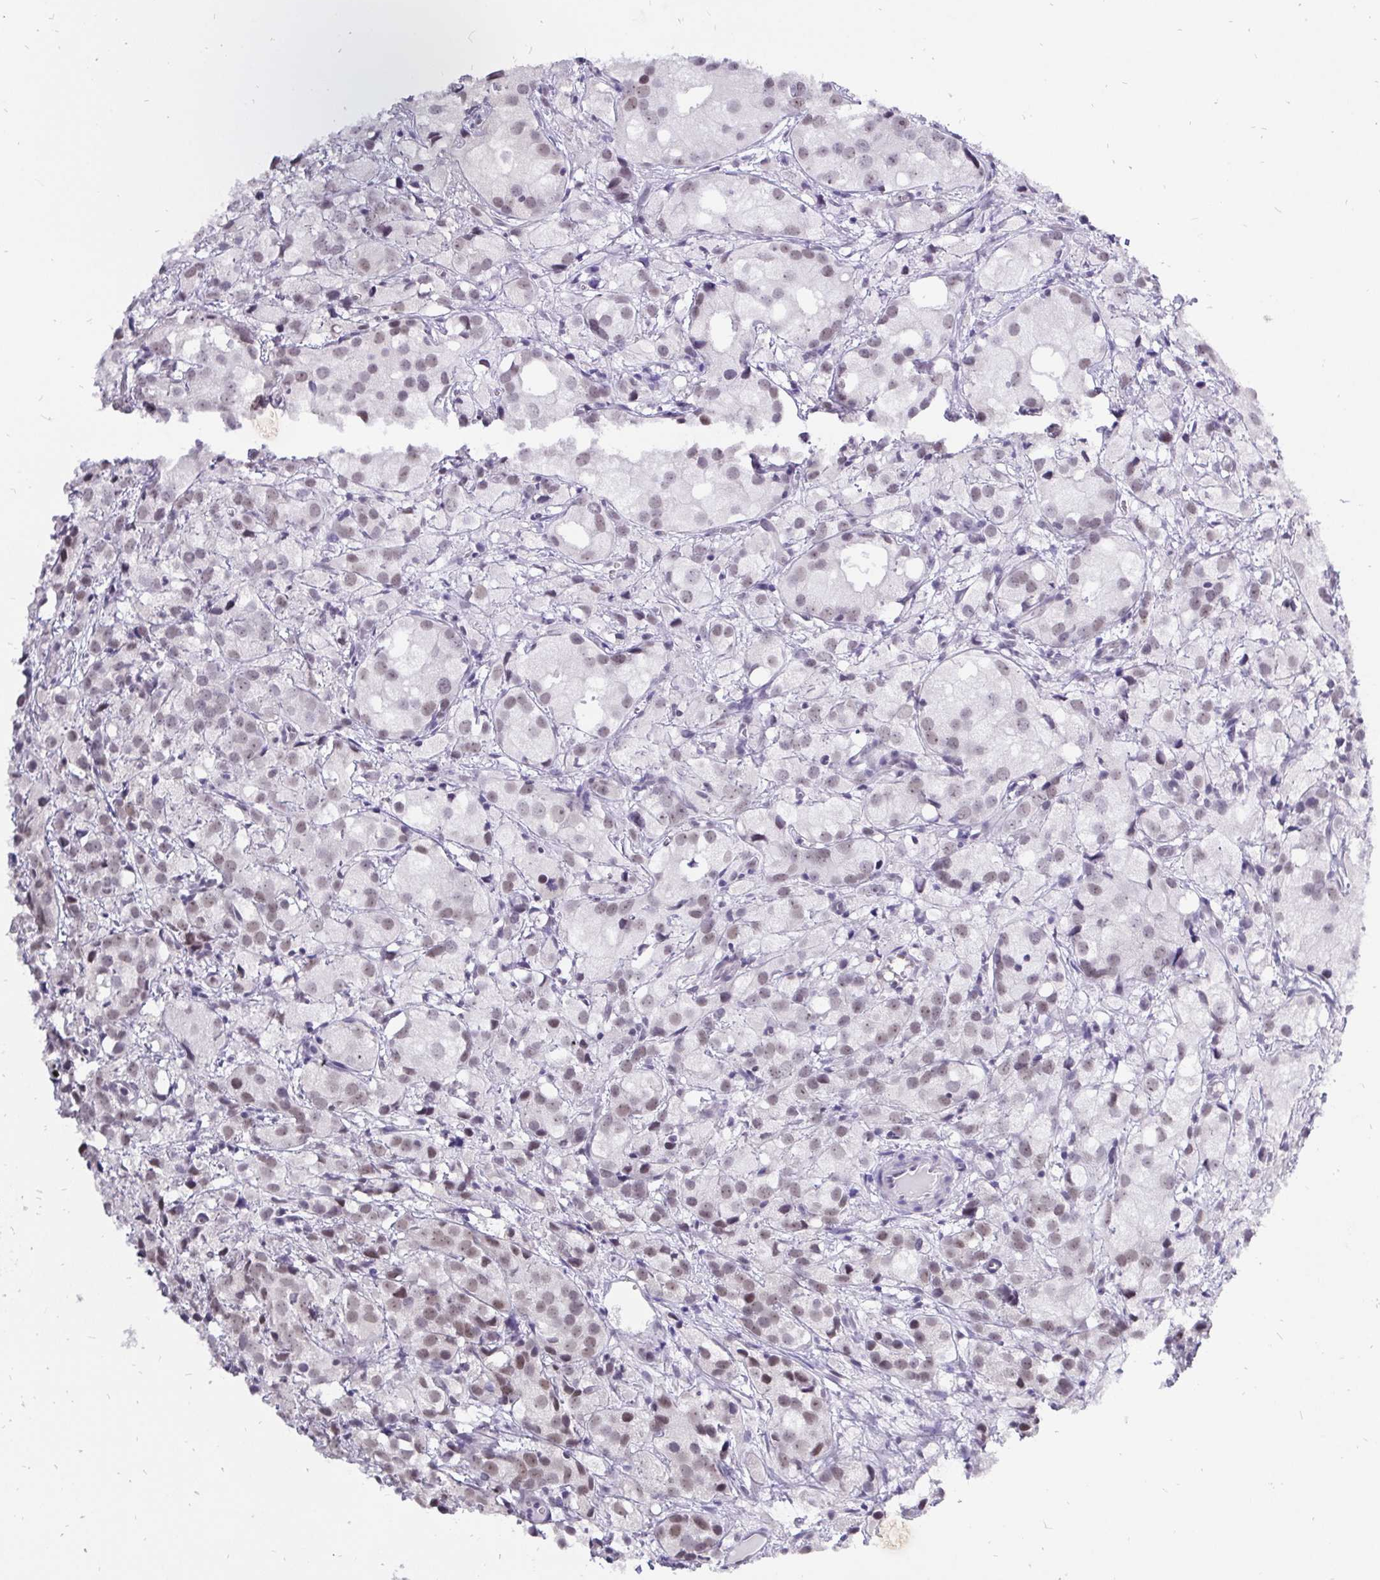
{"staining": {"intensity": "weak", "quantity": ">75%", "location": "nuclear"}, "tissue": "prostate cancer", "cell_type": "Tumor cells", "image_type": "cancer", "snomed": [{"axis": "morphology", "description": "Adenocarcinoma, High grade"}, {"axis": "topography", "description": "Prostate"}], "caption": "Tumor cells exhibit low levels of weak nuclear staining in approximately >75% of cells in human high-grade adenocarcinoma (prostate).", "gene": "ZNF860", "patient": {"sex": "male", "age": 86}}